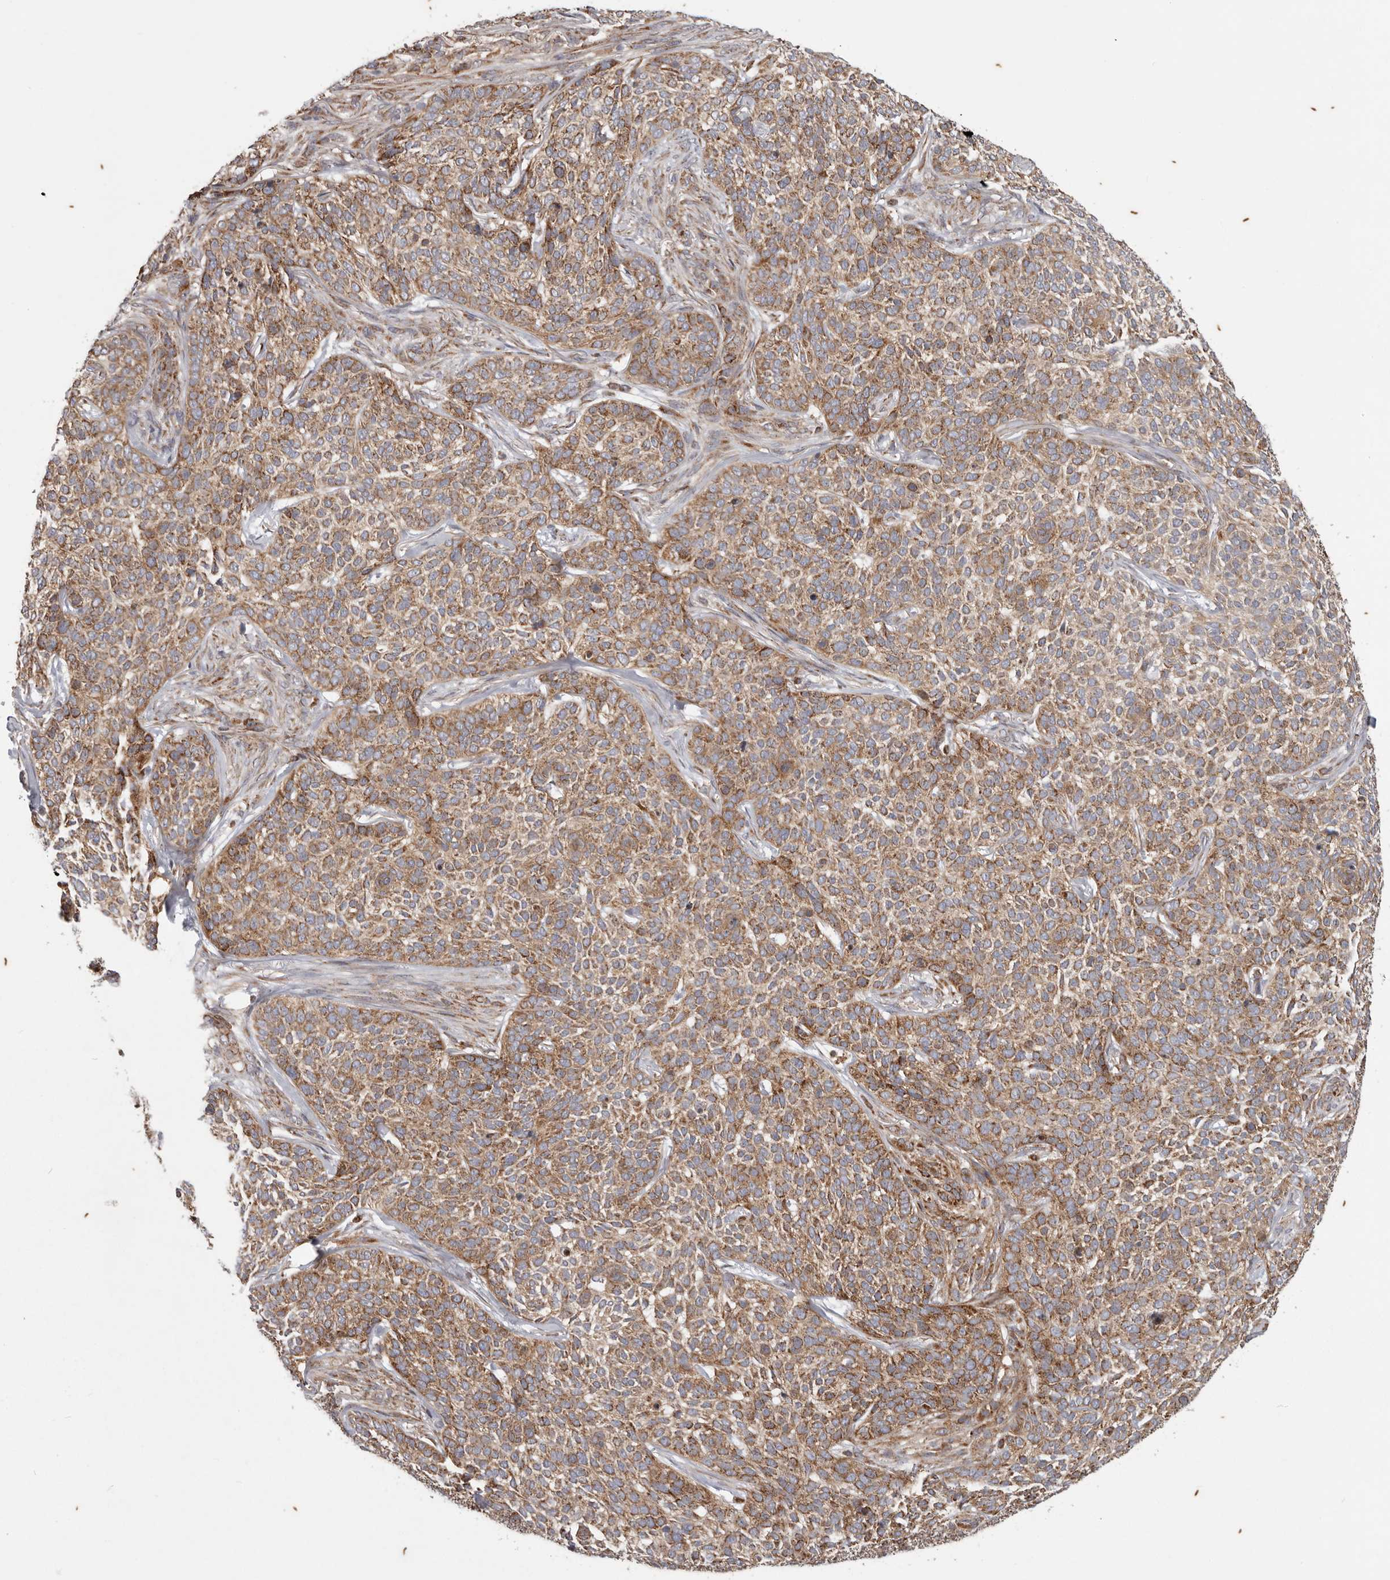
{"staining": {"intensity": "moderate", "quantity": ">75%", "location": "cytoplasmic/membranous"}, "tissue": "skin cancer", "cell_type": "Tumor cells", "image_type": "cancer", "snomed": [{"axis": "morphology", "description": "Basal cell carcinoma"}, {"axis": "topography", "description": "Skin"}], "caption": "Immunohistochemistry of skin cancer (basal cell carcinoma) demonstrates medium levels of moderate cytoplasmic/membranous expression in approximately >75% of tumor cells.", "gene": "MRPS10", "patient": {"sex": "female", "age": 64}}